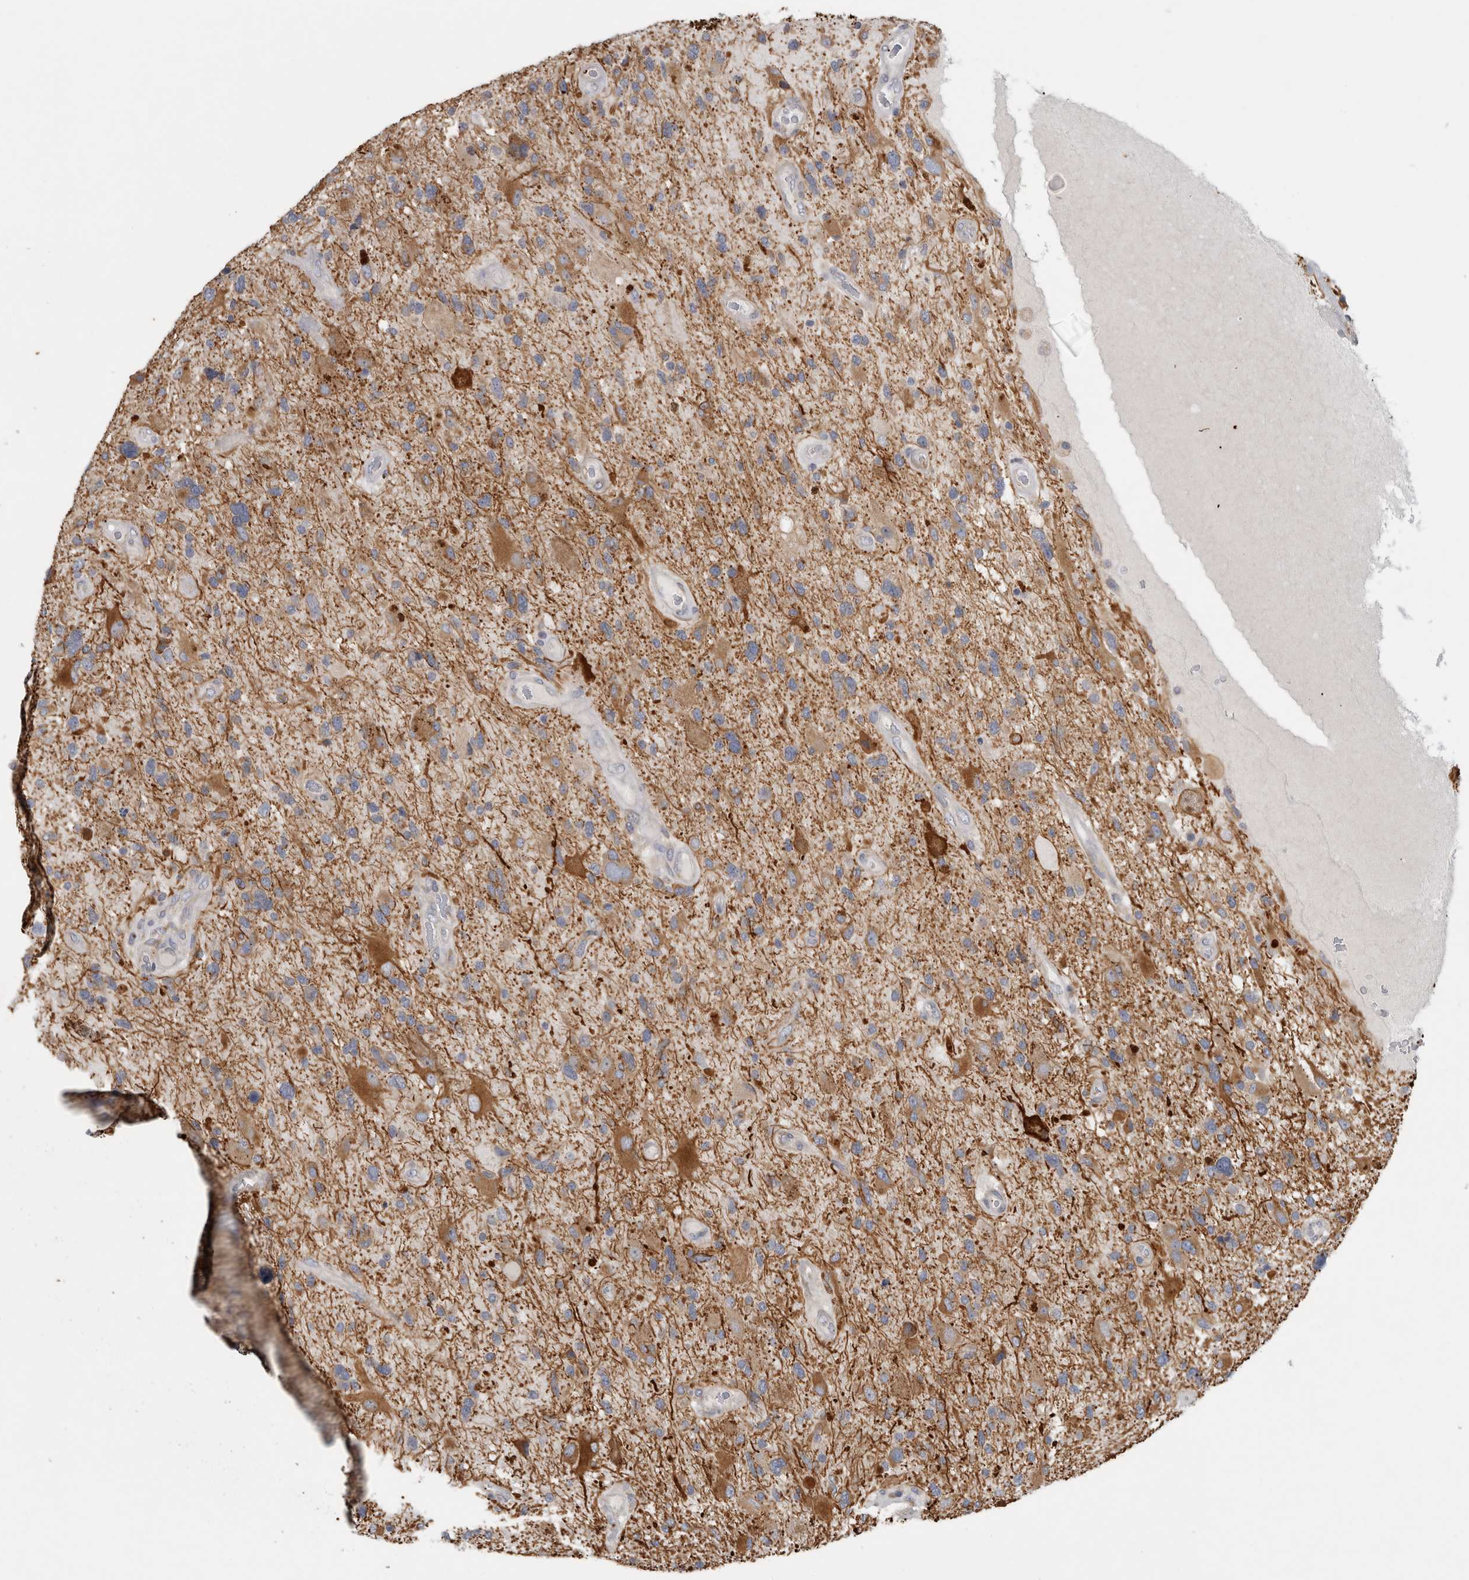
{"staining": {"intensity": "moderate", "quantity": ">75%", "location": "cytoplasmic/membranous"}, "tissue": "glioma", "cell_type": "Tumor cells", "image_type": "cancer", "snomed": [{"axis": "morphology", "description": "Glioma, malignant, High grade"}, {"axis": "topography", "description": "Brain"}], "caption": "Moderate cytoplasmic/membranous positivity for a protein is present in approximately >75% of tumor cells of high-grade glioma (malignant) using immunohistochemistry.", "gene": "ATXN2", "patient": {"sex": "male", "age": 33}}